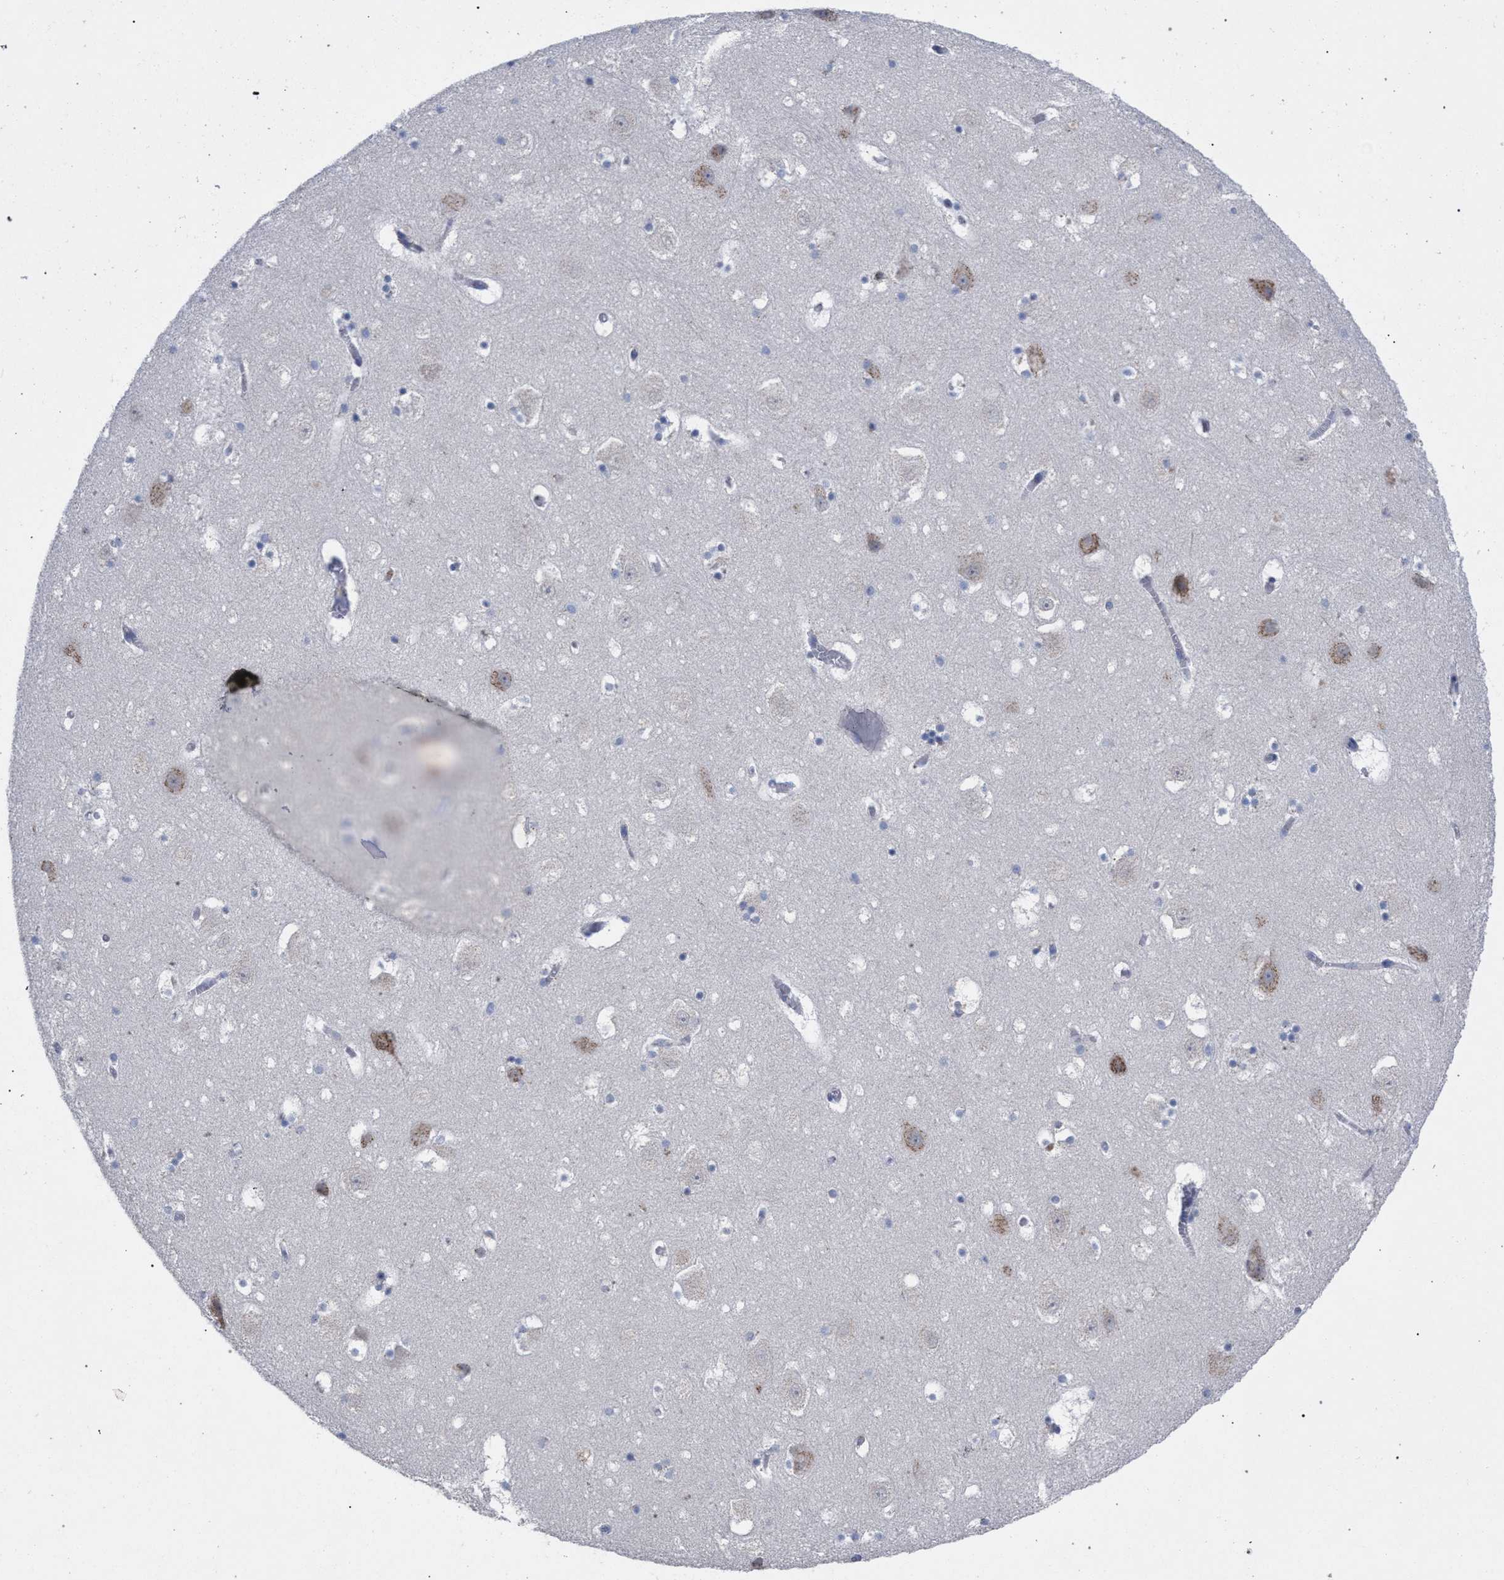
{"staining": {"intensity": "negative", "quantity": "none", "location": "none"}, "tissue": "hippocampus", "cell_type": "Glial cells", "image_type": "normal", "snomed": [{"axis": "morphology", "description": "Normal tissue, NOS"}, {"axis": "topography", "description": "Hippocampus"}], "caption": "Immunohistochemistry image of unremarkable hippocampus stained for a protein (brown), which shows no expression in glial cells.", "gene": "GOLGA2", "patient": {"sex": "male", "age": 45}}